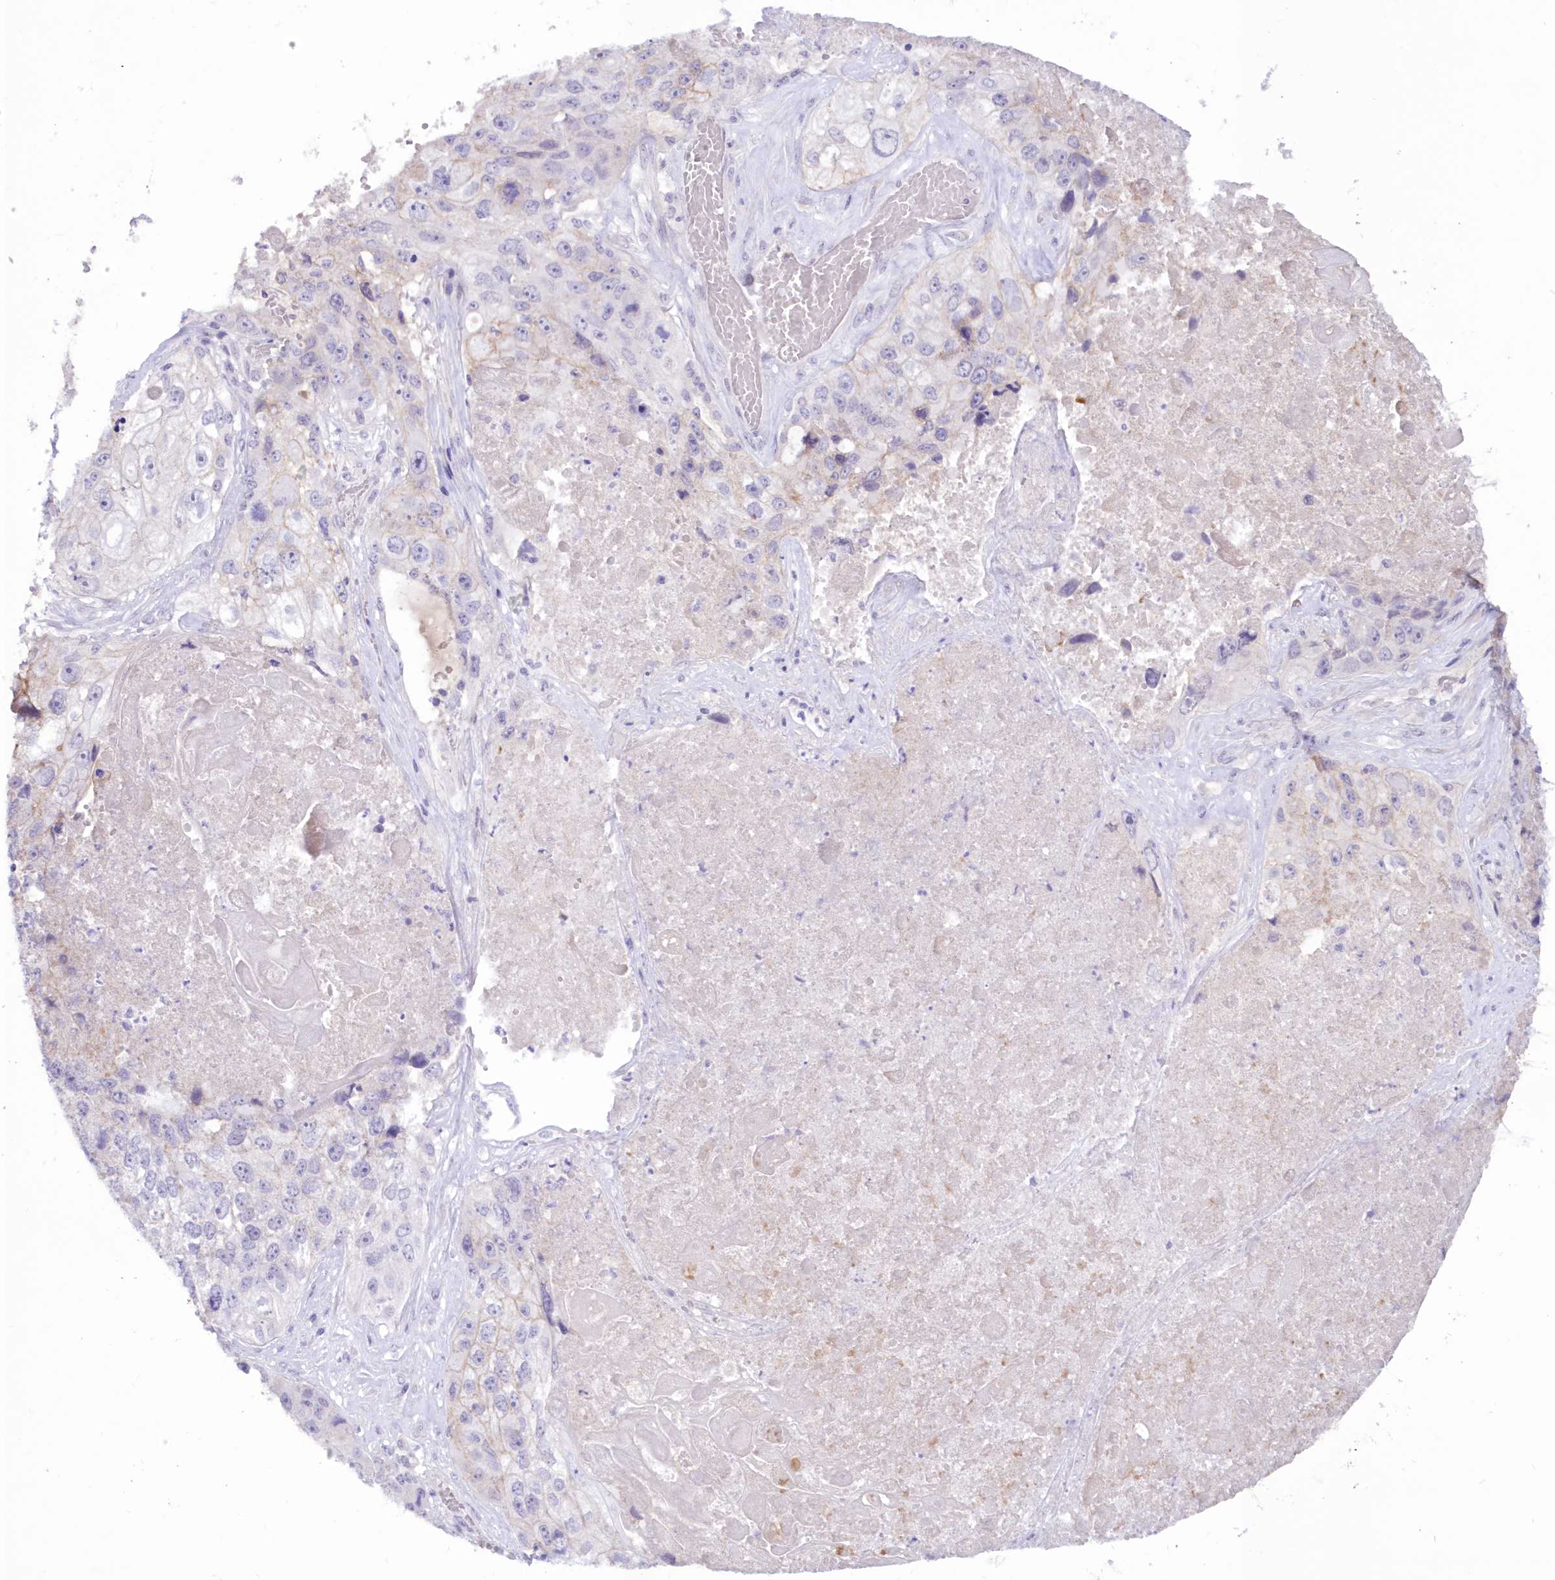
{"staining": {"intensity": "negative", "quantity": "none", "location": "none"}, "tissue": "lung cancer", "cell_type": "Tumor cells", "image_type": "cancer", "snomed": [{"axis": "morphology", "description": "Squamous cell carcinoma, NOS"}, {"axis": "topography", "description": "Lung"}], "caption": "Immunohistochemical staining of lung cancer exhibits no significant positivity in tumor cells. (Stains: DAB immunohistochemistry (IHC) with hematoxylin counter stain, Microscopy: brightfield microscopy at high magnification).", "gene": "SNED1", "patient": {"sex": "male", "age": 61}}